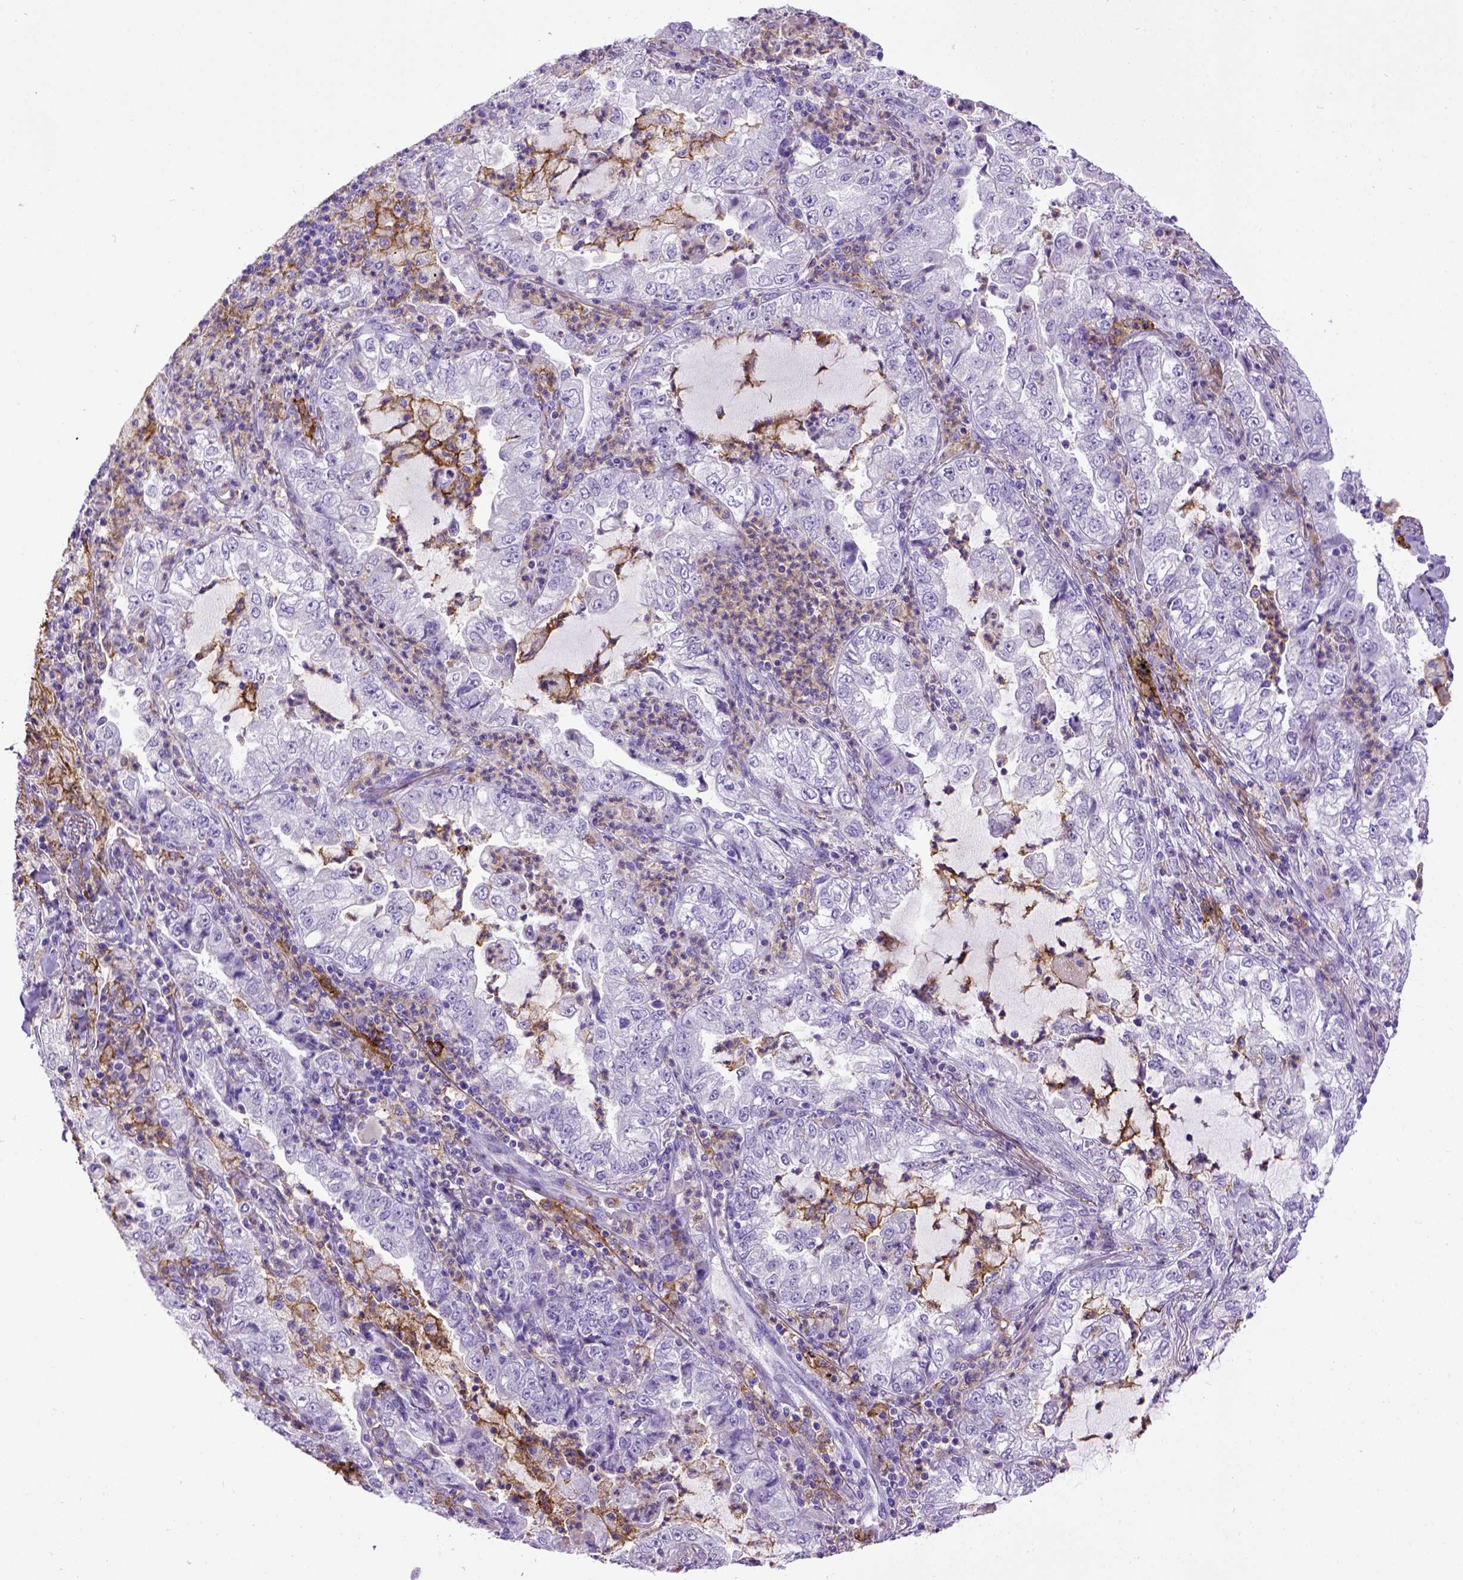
{"staining": {"intensity": "negative", "quantity": "none", "location": "none"}, "tissue": "lung cancer", "cell_type": "Tumor cells", "image_type": "cancer", "snomed": [{"axis": "morphology", "description": "Adenocarcinoma, NOS"}, {"axis": "topography", "description": "Lung"}], "caption": "Immunohistochemistry (IHC) image of neoplastic tissue: human adenocarcinoma (lung) stained with DAB demonstrates no significant protein staining in tumor cells.", "gene": "ITGAX", "patient": {"sex": "female", "age": 73}}